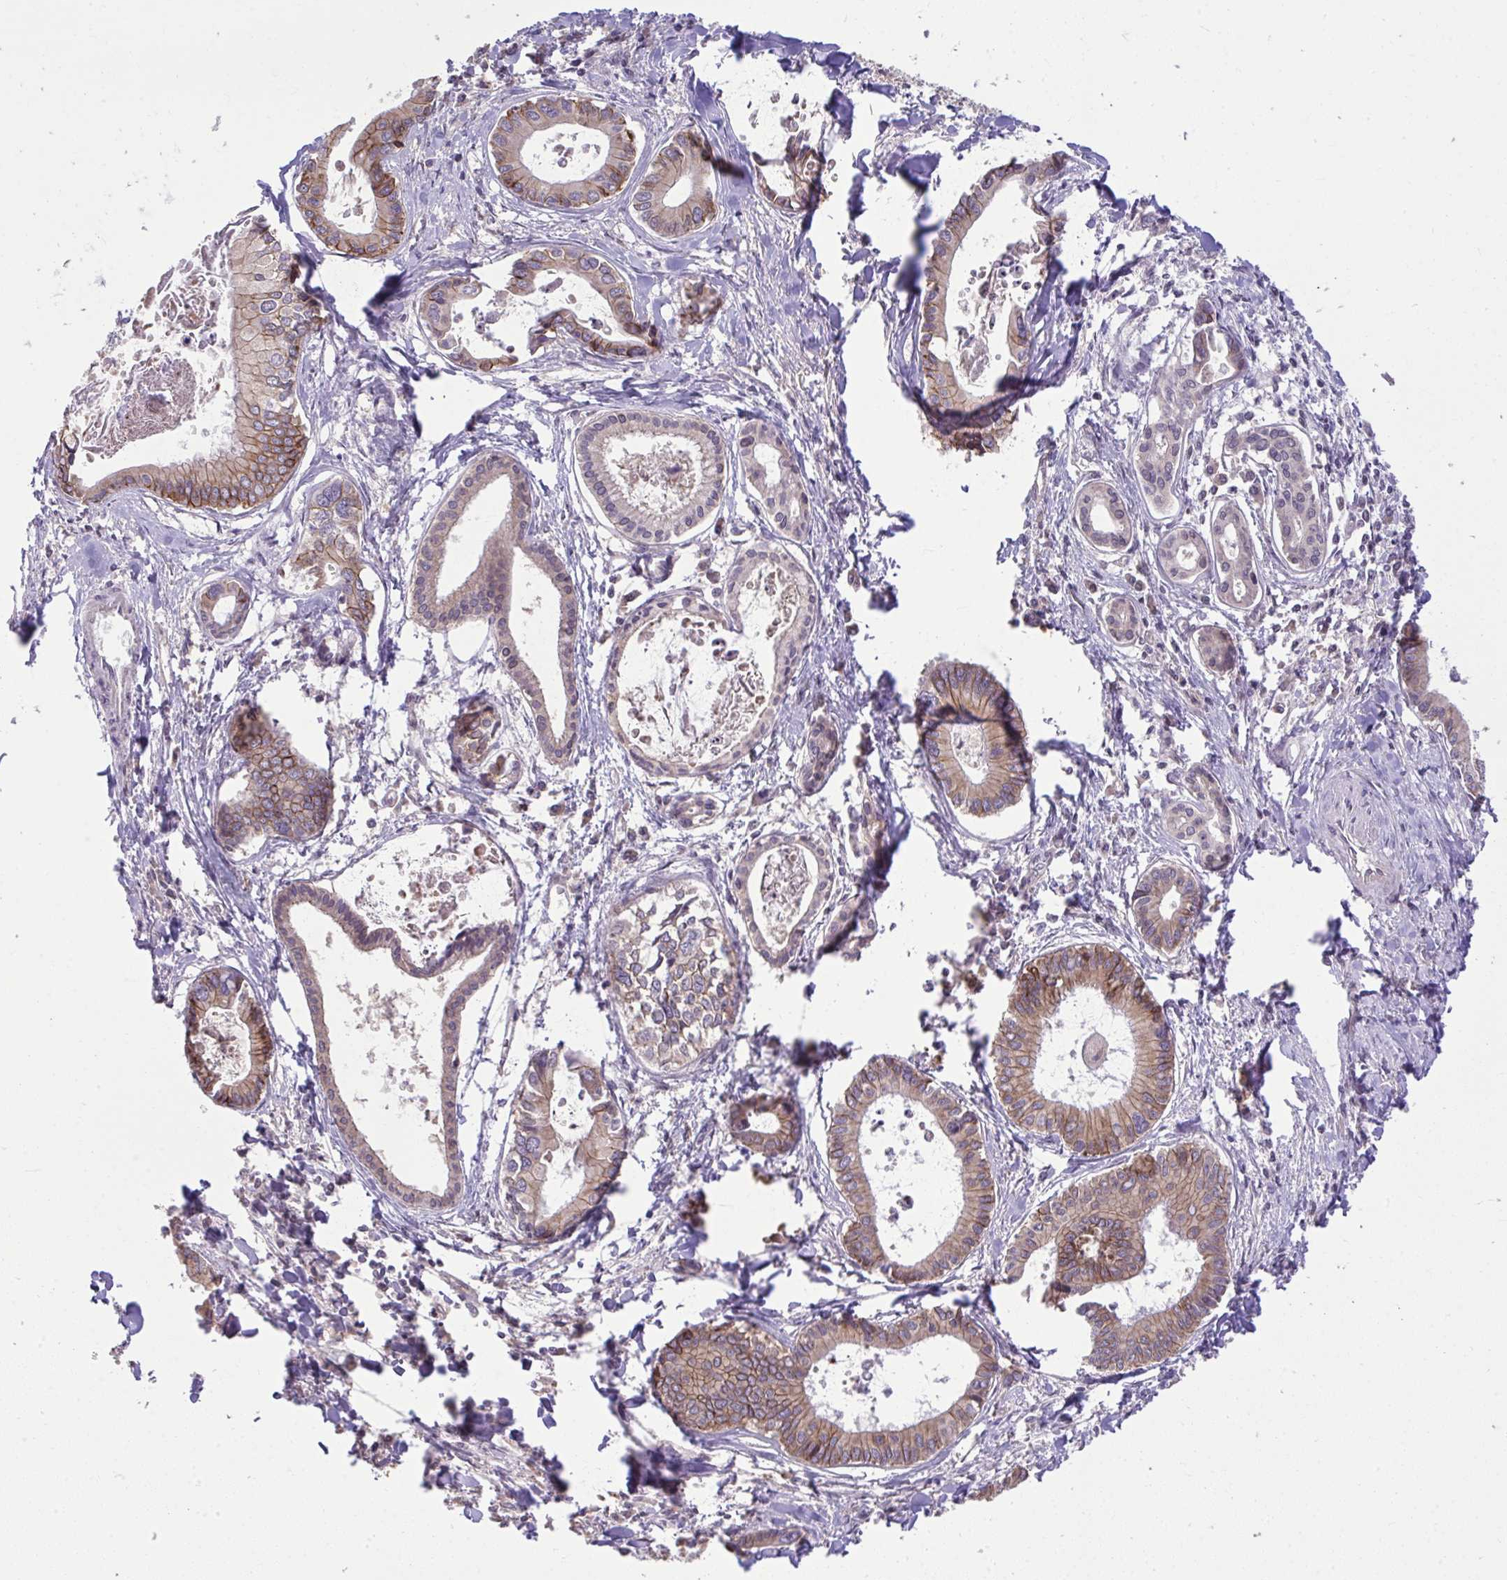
{"staining": {"intensity": "moderate", "quantity": "25%-75%", "location": "cytoplasmic/membranous"}, "tissue": "liver cancer", "cell_type": "Tumor cells", "image_type": "cancer", "snomed": [{"axis": "morphology", "description": "Cholangiocarcinoma"}, {"axis": "topography", "description": "Liver"}], "caption": "Approximately 25%-75% of tumor cells in human liver cancer reveal moderate cytoplasmic/membranous protein expression as visualized by brown immunohistochemical staining.", "gene": "CYP20A1", "patient": {"sex": "male", "age": 66}}